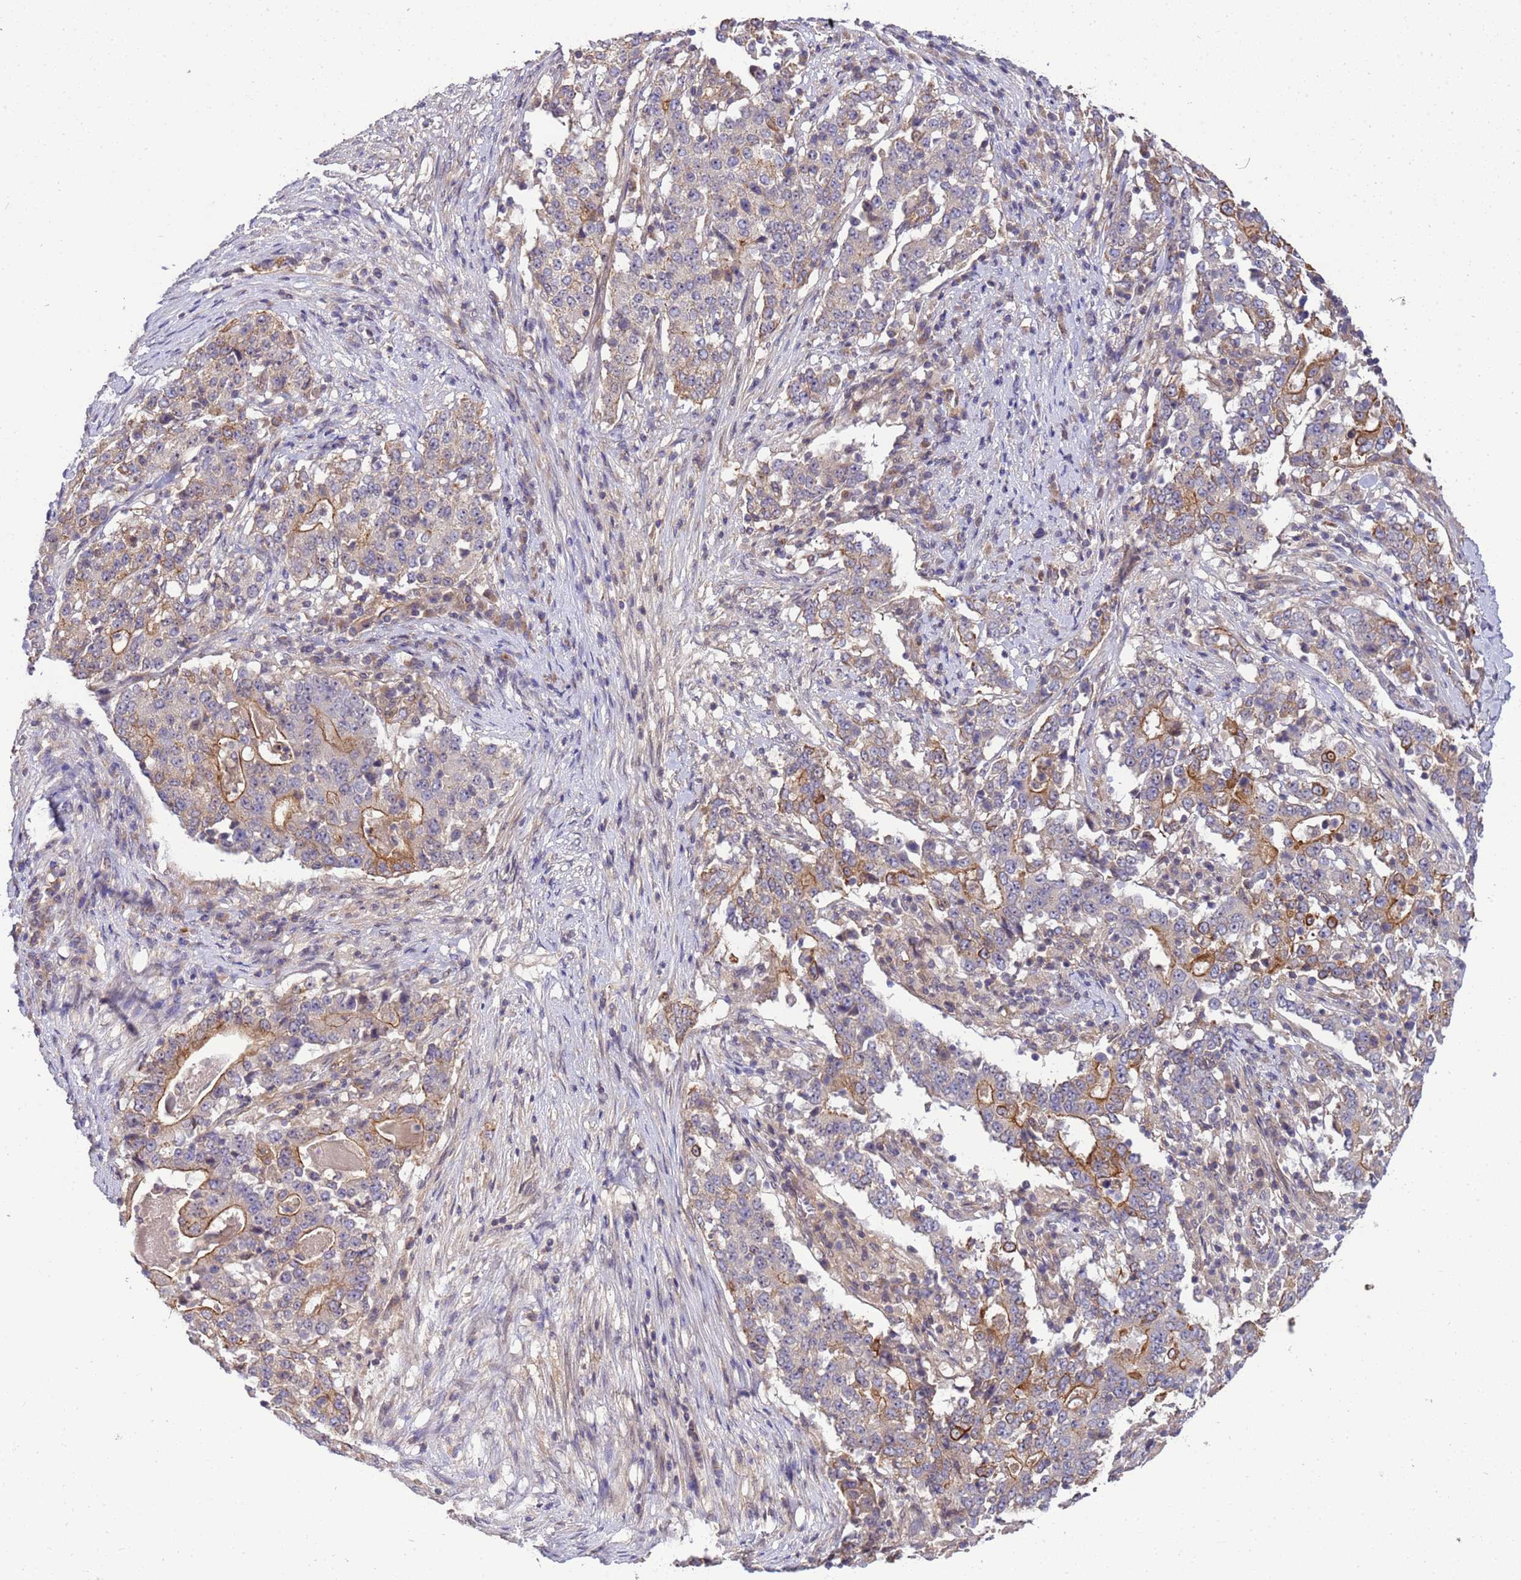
{"staining": {"intensity": "moderate", "quantity": "25%-75%", "location": "cytoplasmic/membranous"}, "tissue": "stomach cancer", "cell_type": "Tumor cells", "image_type": "cancer", "snomed": [{"axis": "morphology", "description": "Adenocarcinoma, NOS"}, {"axis": "topography", "description": "Stomach"}], "caption": "Protein staining shows moderate cytoplasmic/membranous expression in approximately 25%-75% of tumor cells in adenocarcinoma (stomach). Immunohistochemistry (ihc) stains the protein in brown and the nuclei are stained blue.", "gene": "SMCO3", "patient": {"sex": "male", "age": 59}}